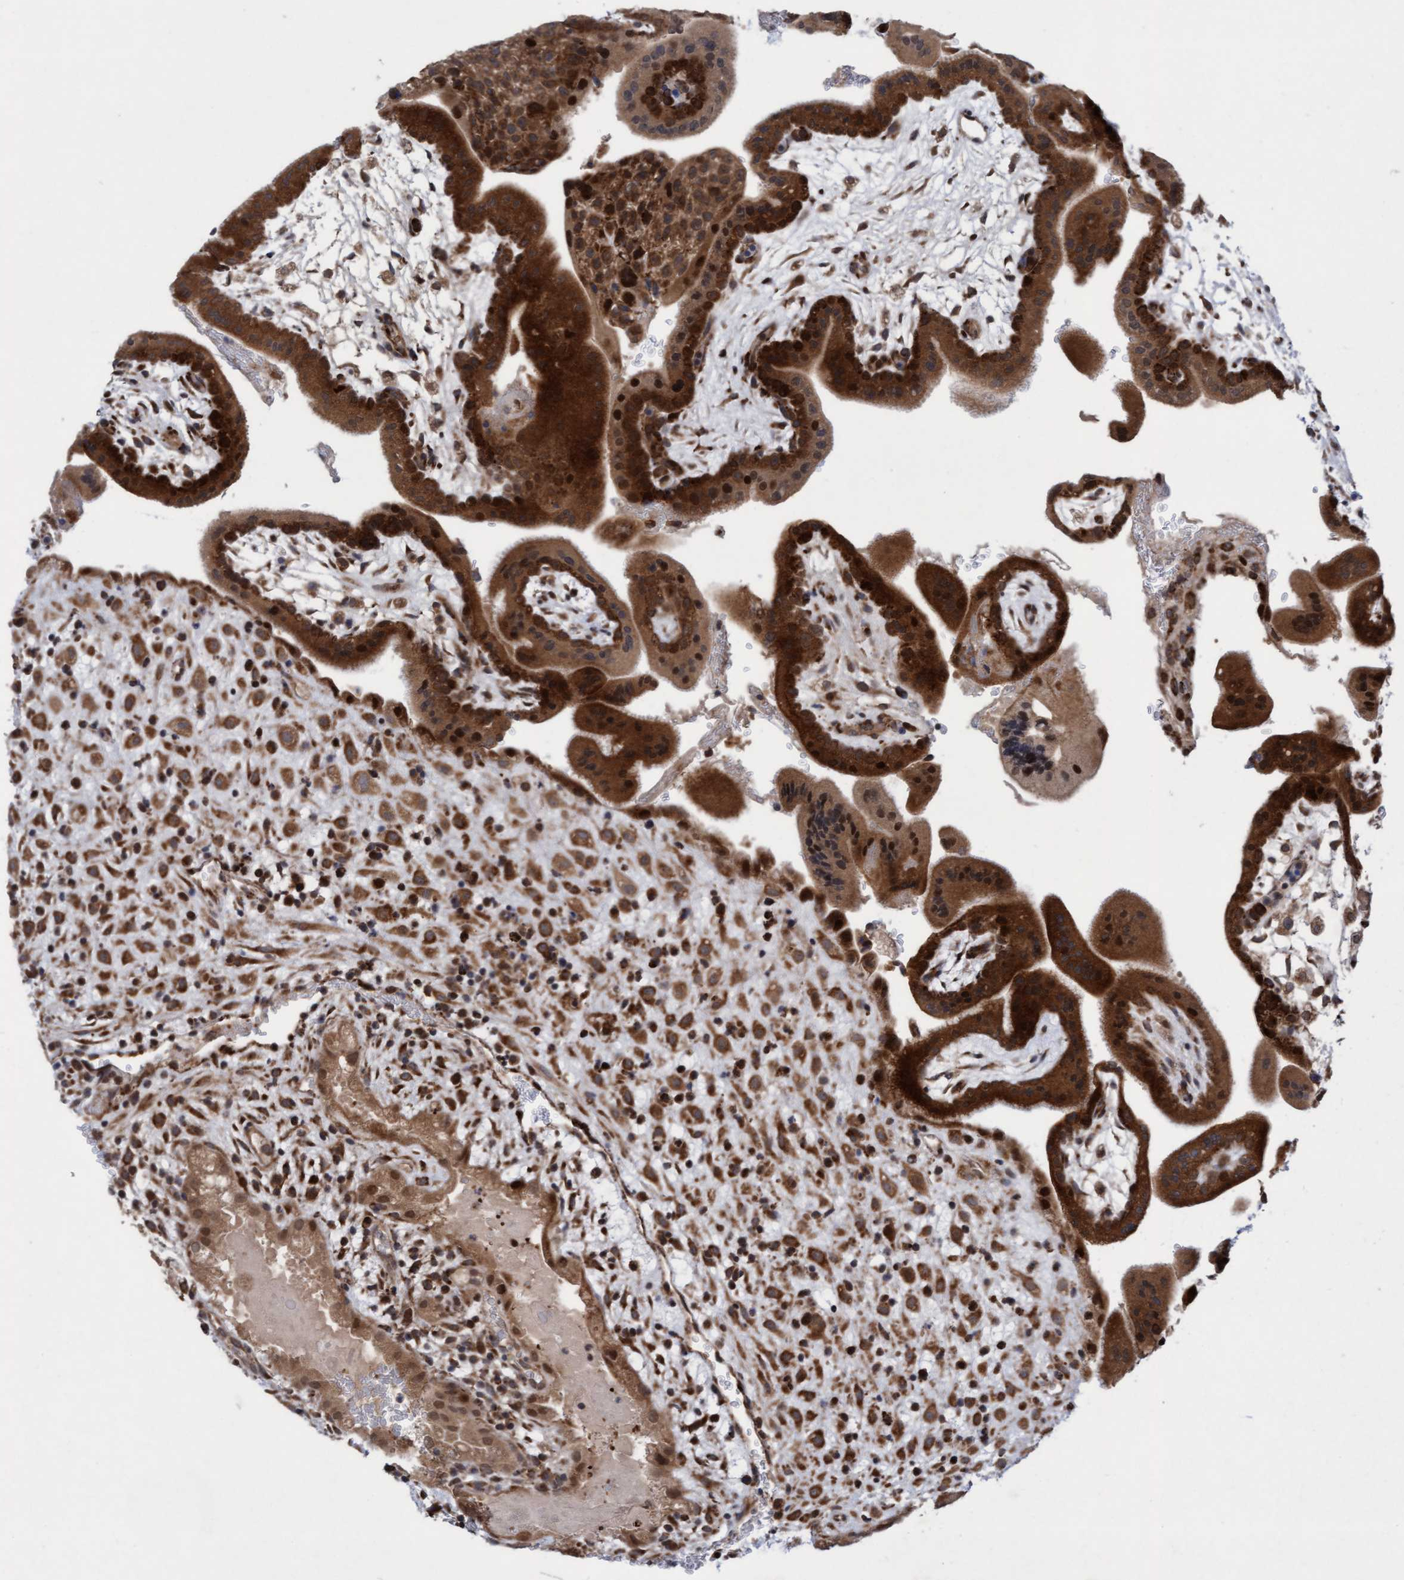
{"staining": {"intensity": "strong", "quantity": ">75%", "location": "cytoplasmic/membranous"}, "tissue": "placenta", "cell_type": "Decidual cells", "image_type": "normal", "snomed": [{"axis": "morphology", "description": "Normal tissue, NOS"}, {"axis": "topography", "description": "Placenta"}], "caption": "High-magnification brightfield microscopy of unremarkable placenta stained with DAB (brown) and counterstained with hematoxylin (blue). decidual cells exhibit strong cytoplasmic/membranous expression is seen in about>75% of cells. (DAB IHC with brightfield microscopy, high magnification).", "gene": "TANC2", "patient": {"sex": "female", "age": 35}}